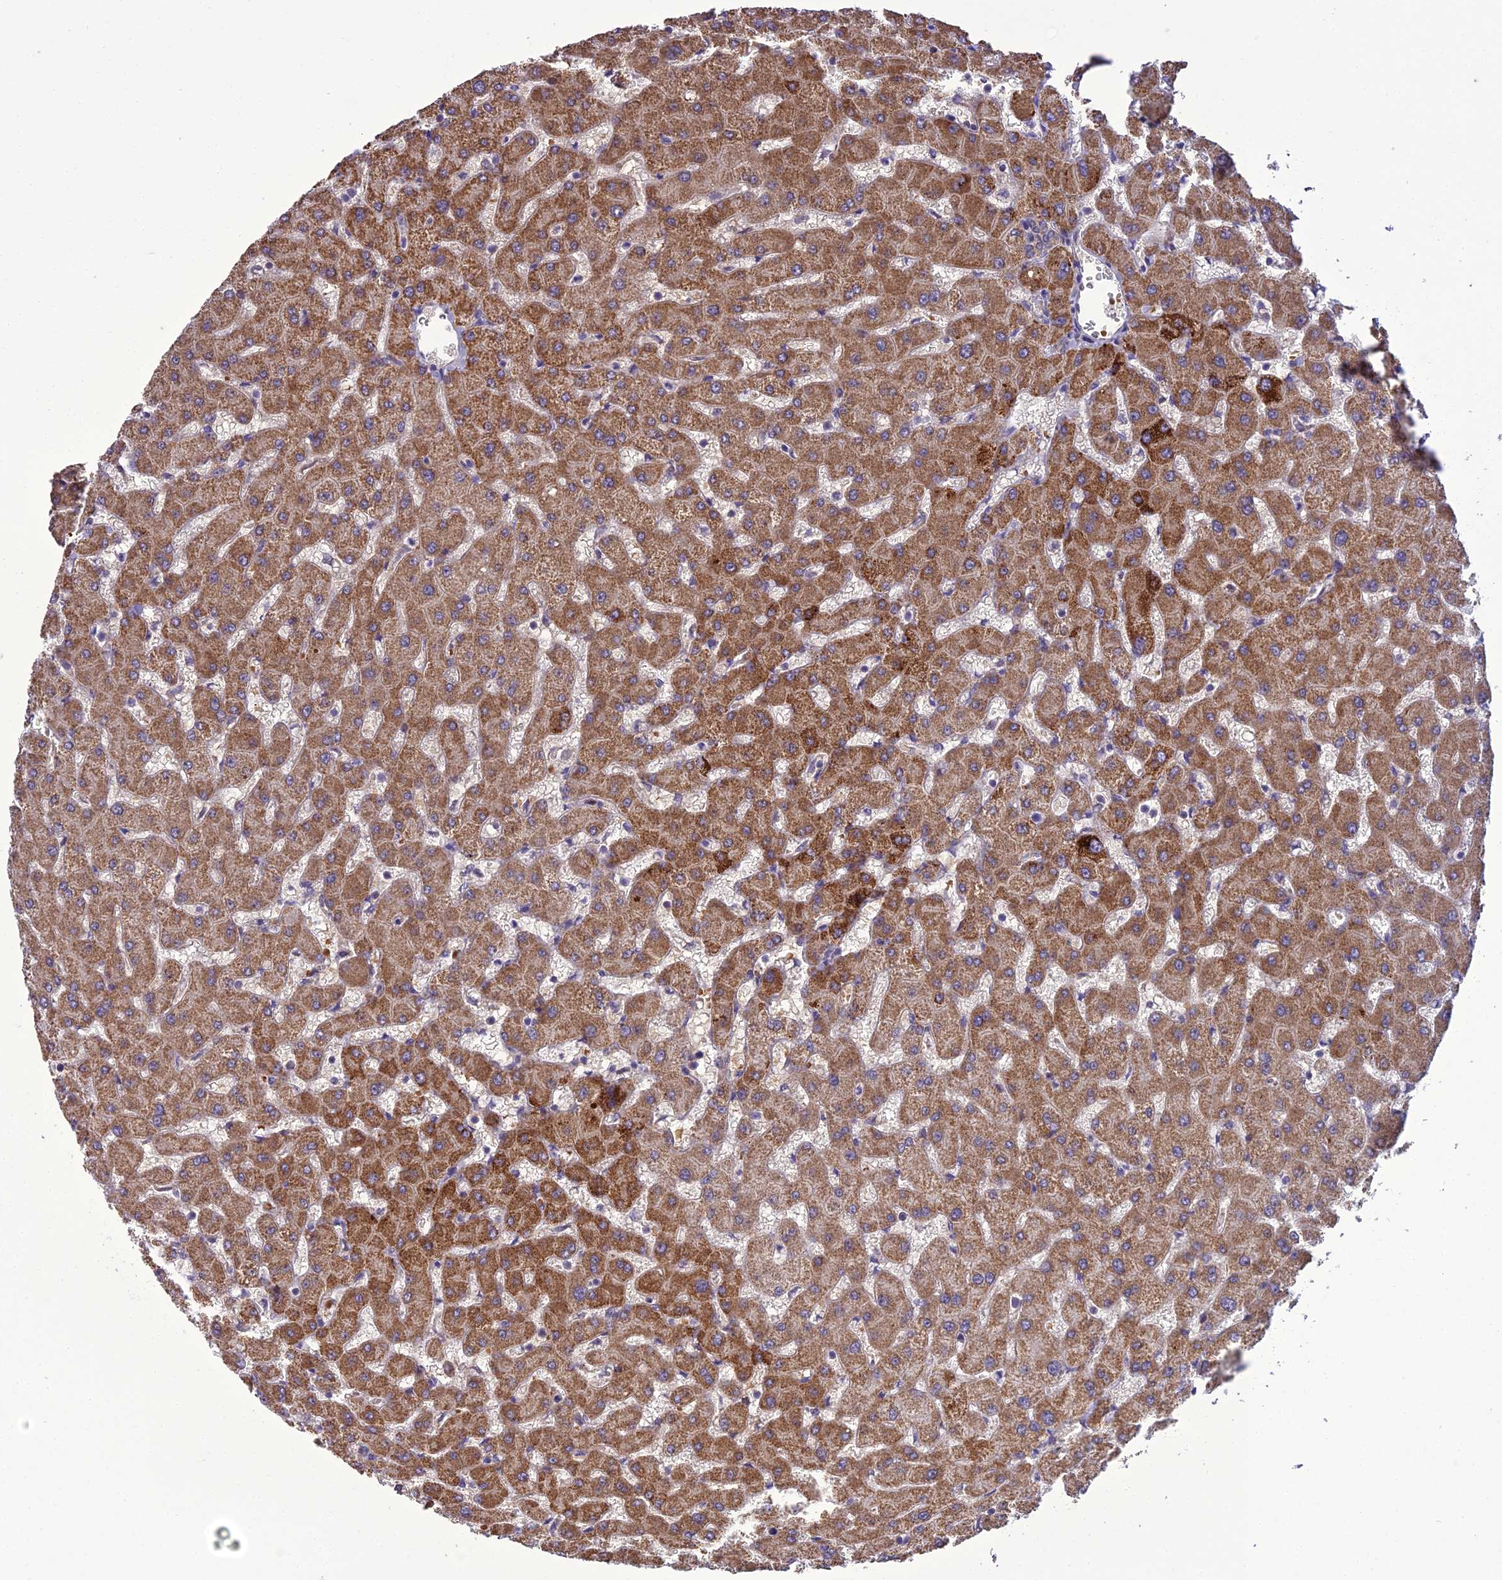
{"staining": {"intensity": "negative", "quantity": "none", "location": "none"}, "tissue": "liver", "cell_type": "Cholangiocytes", "image_type": "normal", "snomed": [{"axis": "morphology", "description": "Normal tissue, NOS"}, {"axis": "topography", "description": "Liver"}], "caption": "Immunohistochemical staining of normal human liver exhibits no significant expression in cholangiocytes. (Stains: DAB immunohistochemistry with hematoxylin counter stain, Microscopy: brightfield microscopy at high magnification).", "gene": "ENSG00000260272", "patient": {"sex": "female", "age": 63}}